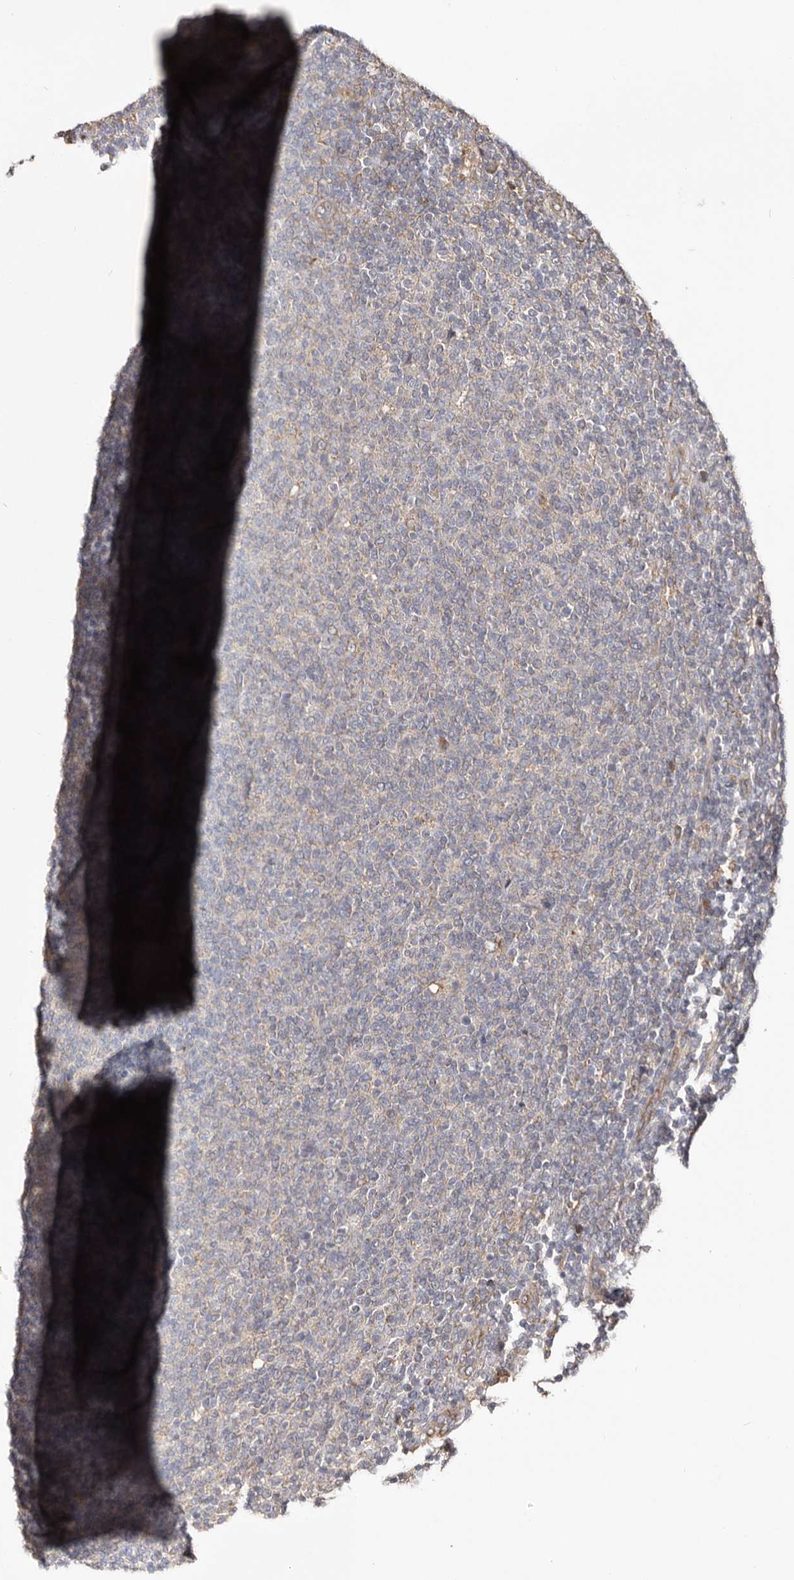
{"staining": {"intensity": "negative", "quantity": "none", "location": "none"}, "tissue": "lymphoma", "cell_type": "Tumor cells", "image_type": "cancer", "snomed": [{"axis": "morphology", "description": "Malignant lymphoma, non-Hodgkin's type, Low grade"}, {"axis": "topography", "description": "Lymph node"}], "caption": "IHC of human lymphoma exhibits no staining in tumor cells.", "gene": "LRRC25", "patient": {"sex": "male", "age": 66}}